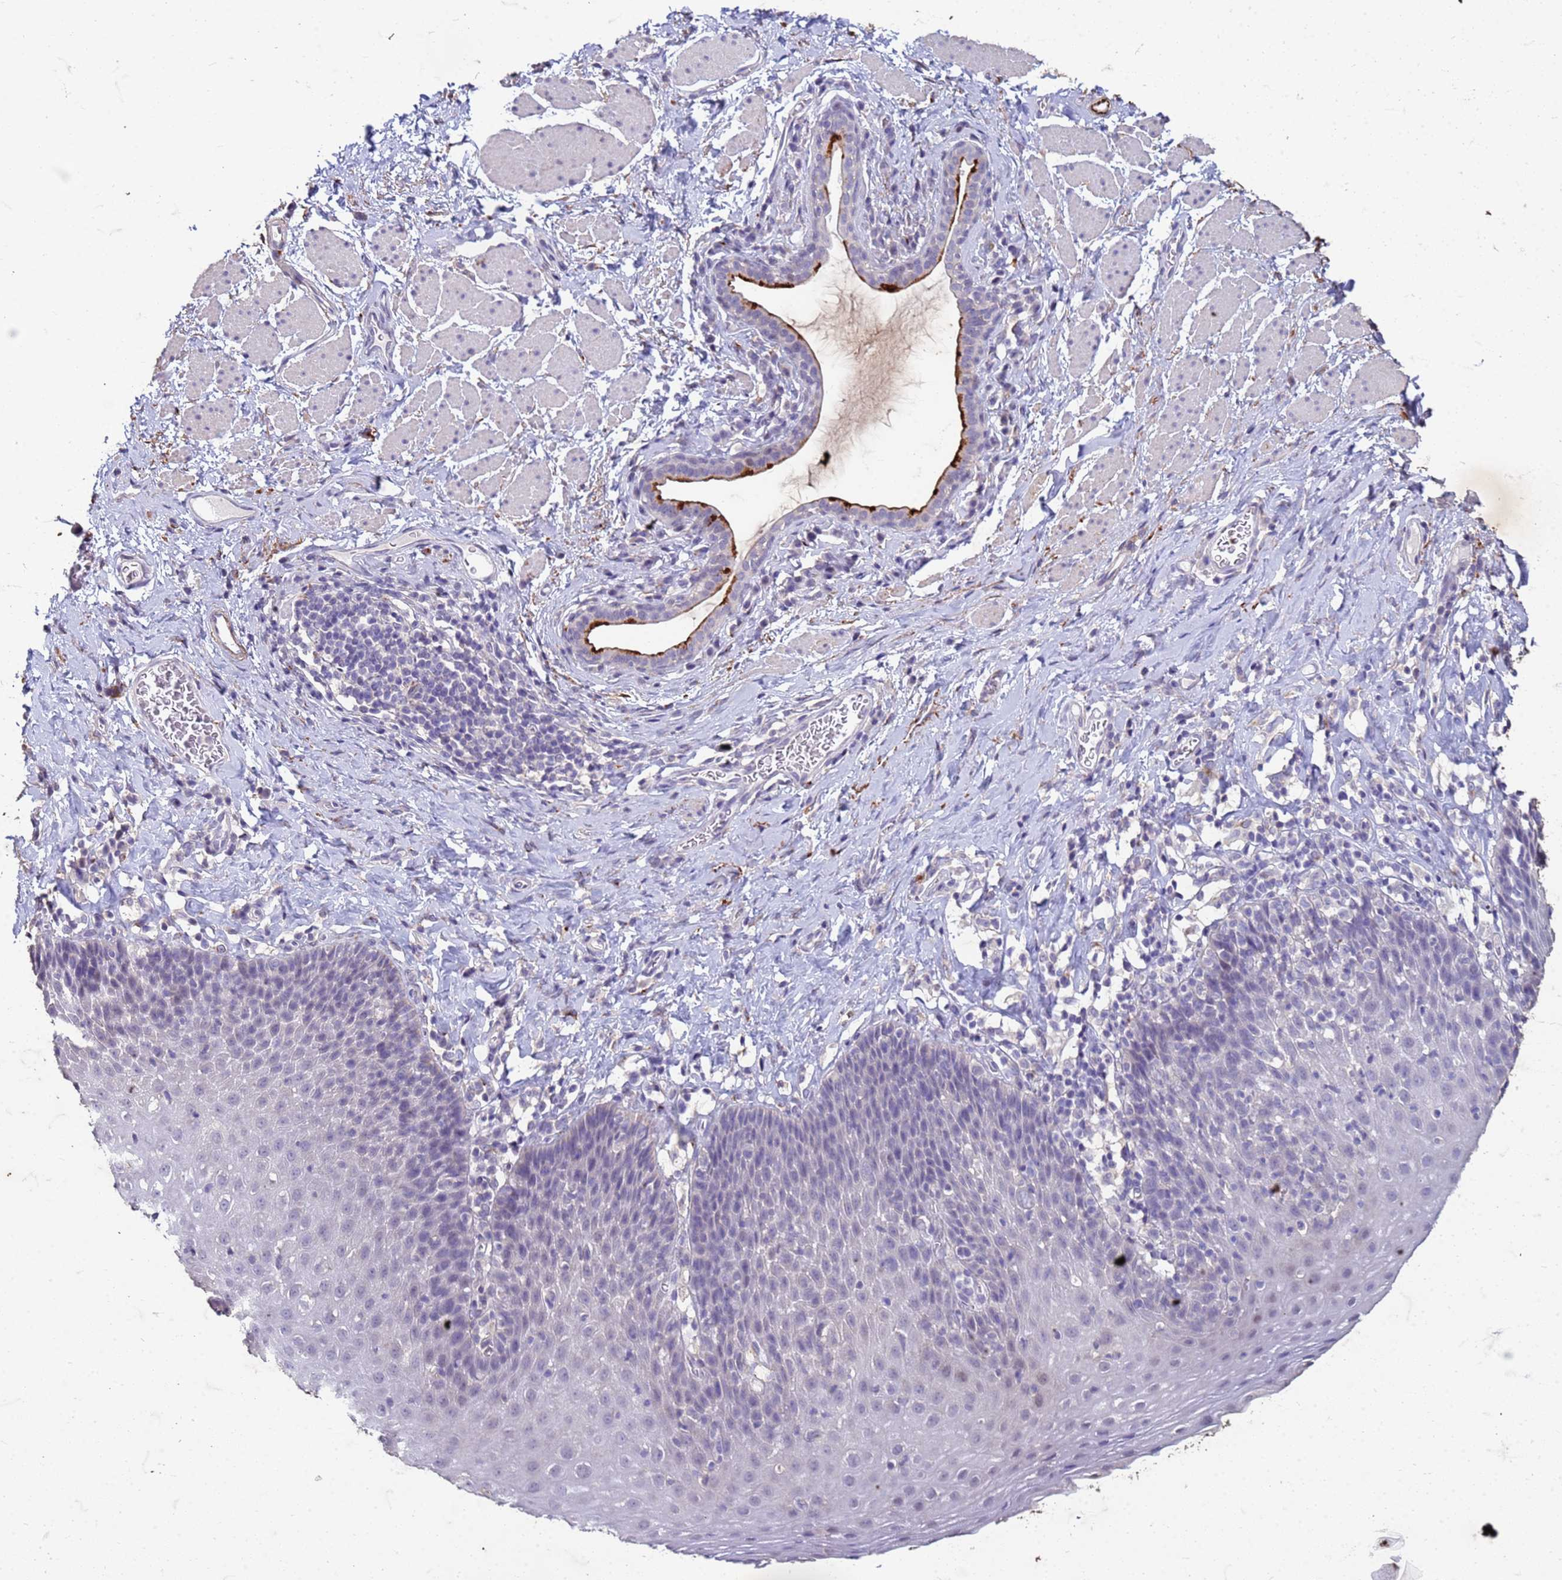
{"staining": {"intensity": "negative", "quantity": "none", "location": "none"}, "tissue": "esophagus", "cell_type": "Squamous epithelial cells", "image_type": "normal", "snomed": [{"axis": "morphology", "description": "Normal tissue, NOS"}, {"axis": "topography", "description": "Esophagus"}], "caption": "Immunohistochemical staining of unremarkable human esophagus demonstrates no significant staining in squamous epithelial cells. The staining is performed using DAB (3,3'-diaminobenzidine) brown chromogen with nuclei counter-stained in using hematoxylin.", "gene": "SLC25A15", "patient": {"sex": "female", "age": 61}}